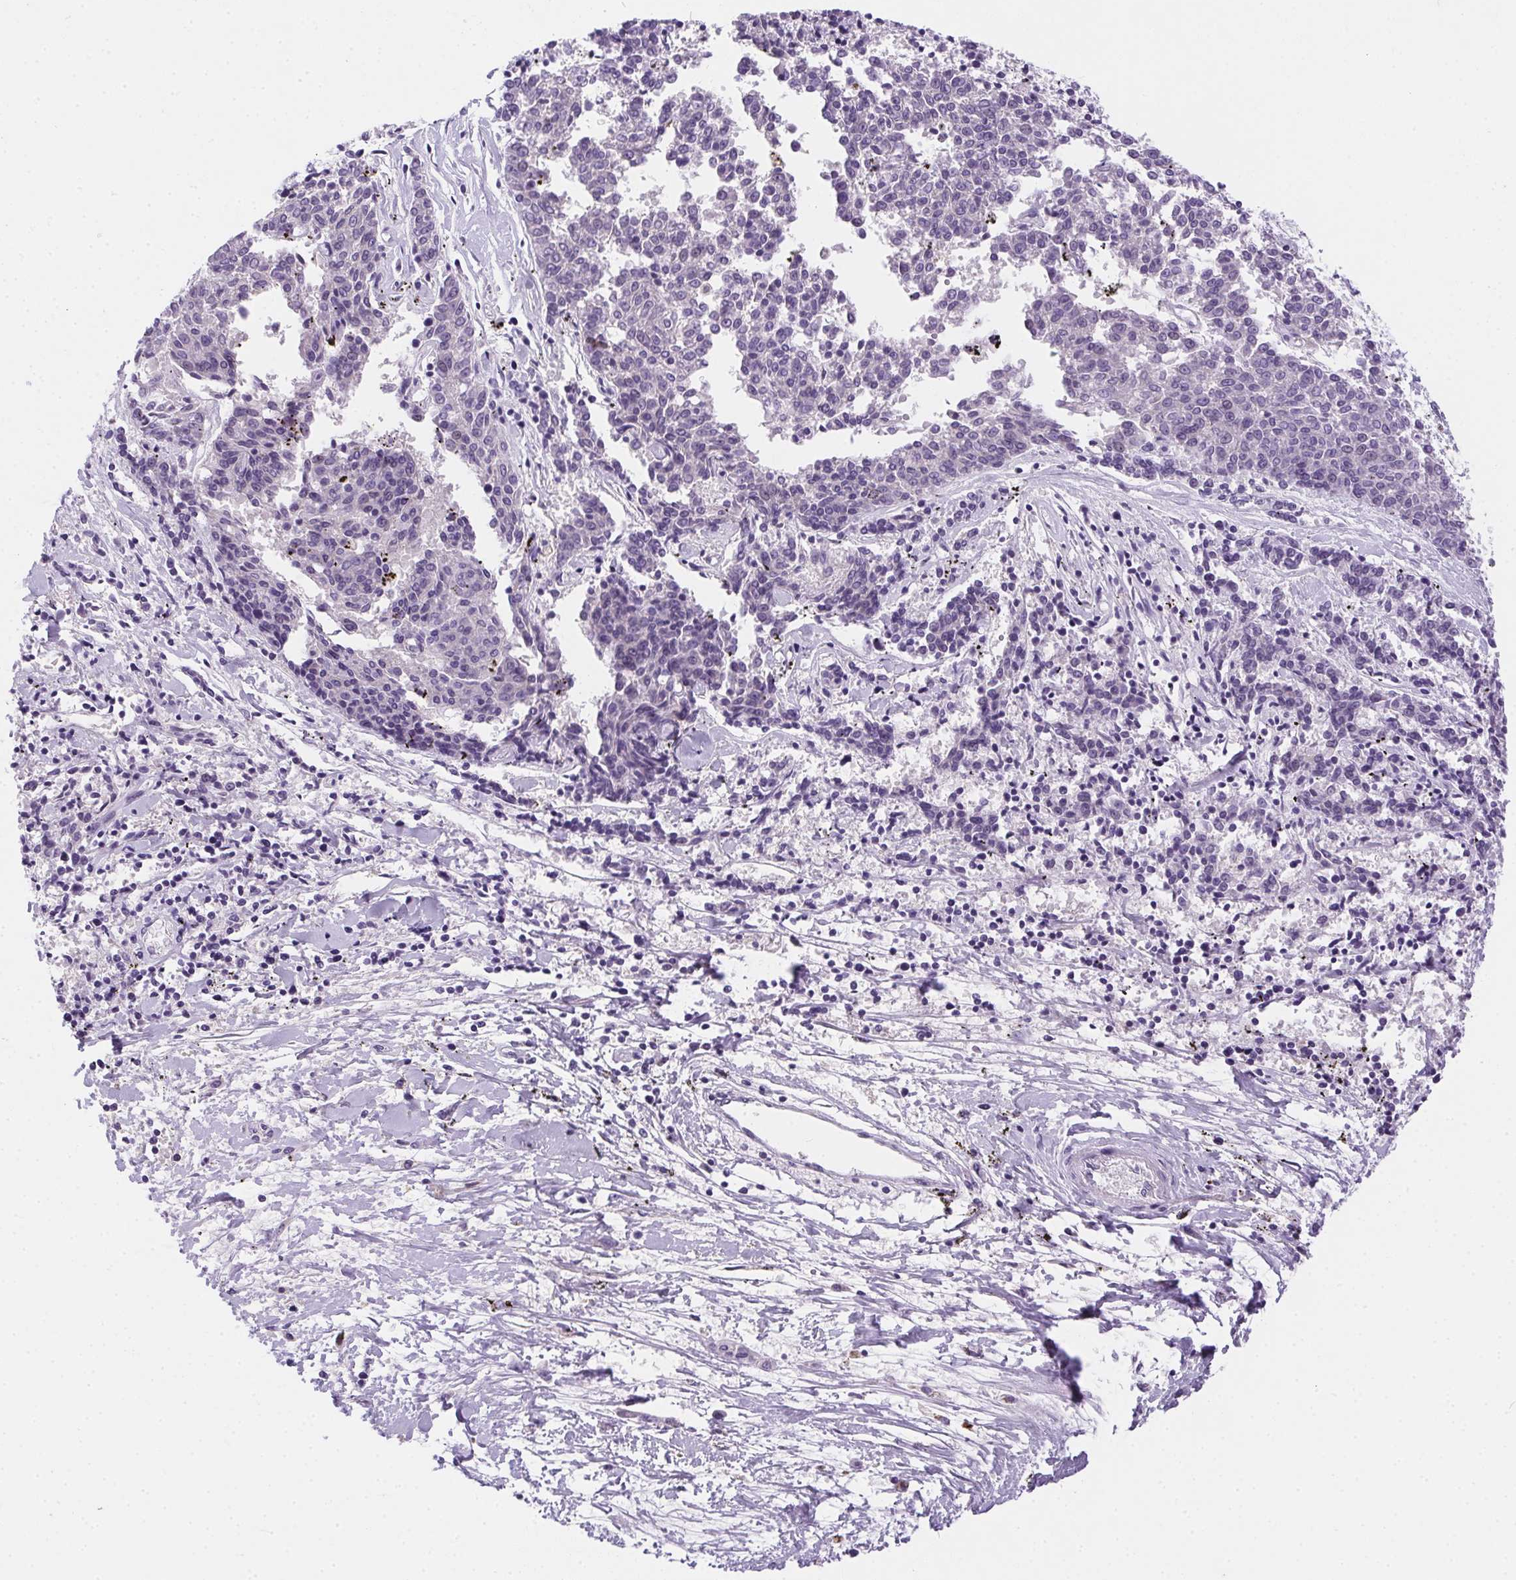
{"staining": {"intensity": "negative", "quantity": "none", "location": "none"}, "tissue": "melanoma", "cell_type": "Tumor cells", "image_type": "cancer", "snomed": [{"axis": "morphology", "description": "Malignant melanoma, NOS"}, {"axis": "topography", "description": "Skin"}], "caption": "Immunohistochemistry micrograph of malignant melanoma stained for a protein (brown), which demonstrates no positivity in tumor cells. (DAB (3,3'-diaminobenzidine) immunohistochemistry (IHC), high magnification).", "gene": "SSTR4", "patient": {"sex": "female", "age": 72}}